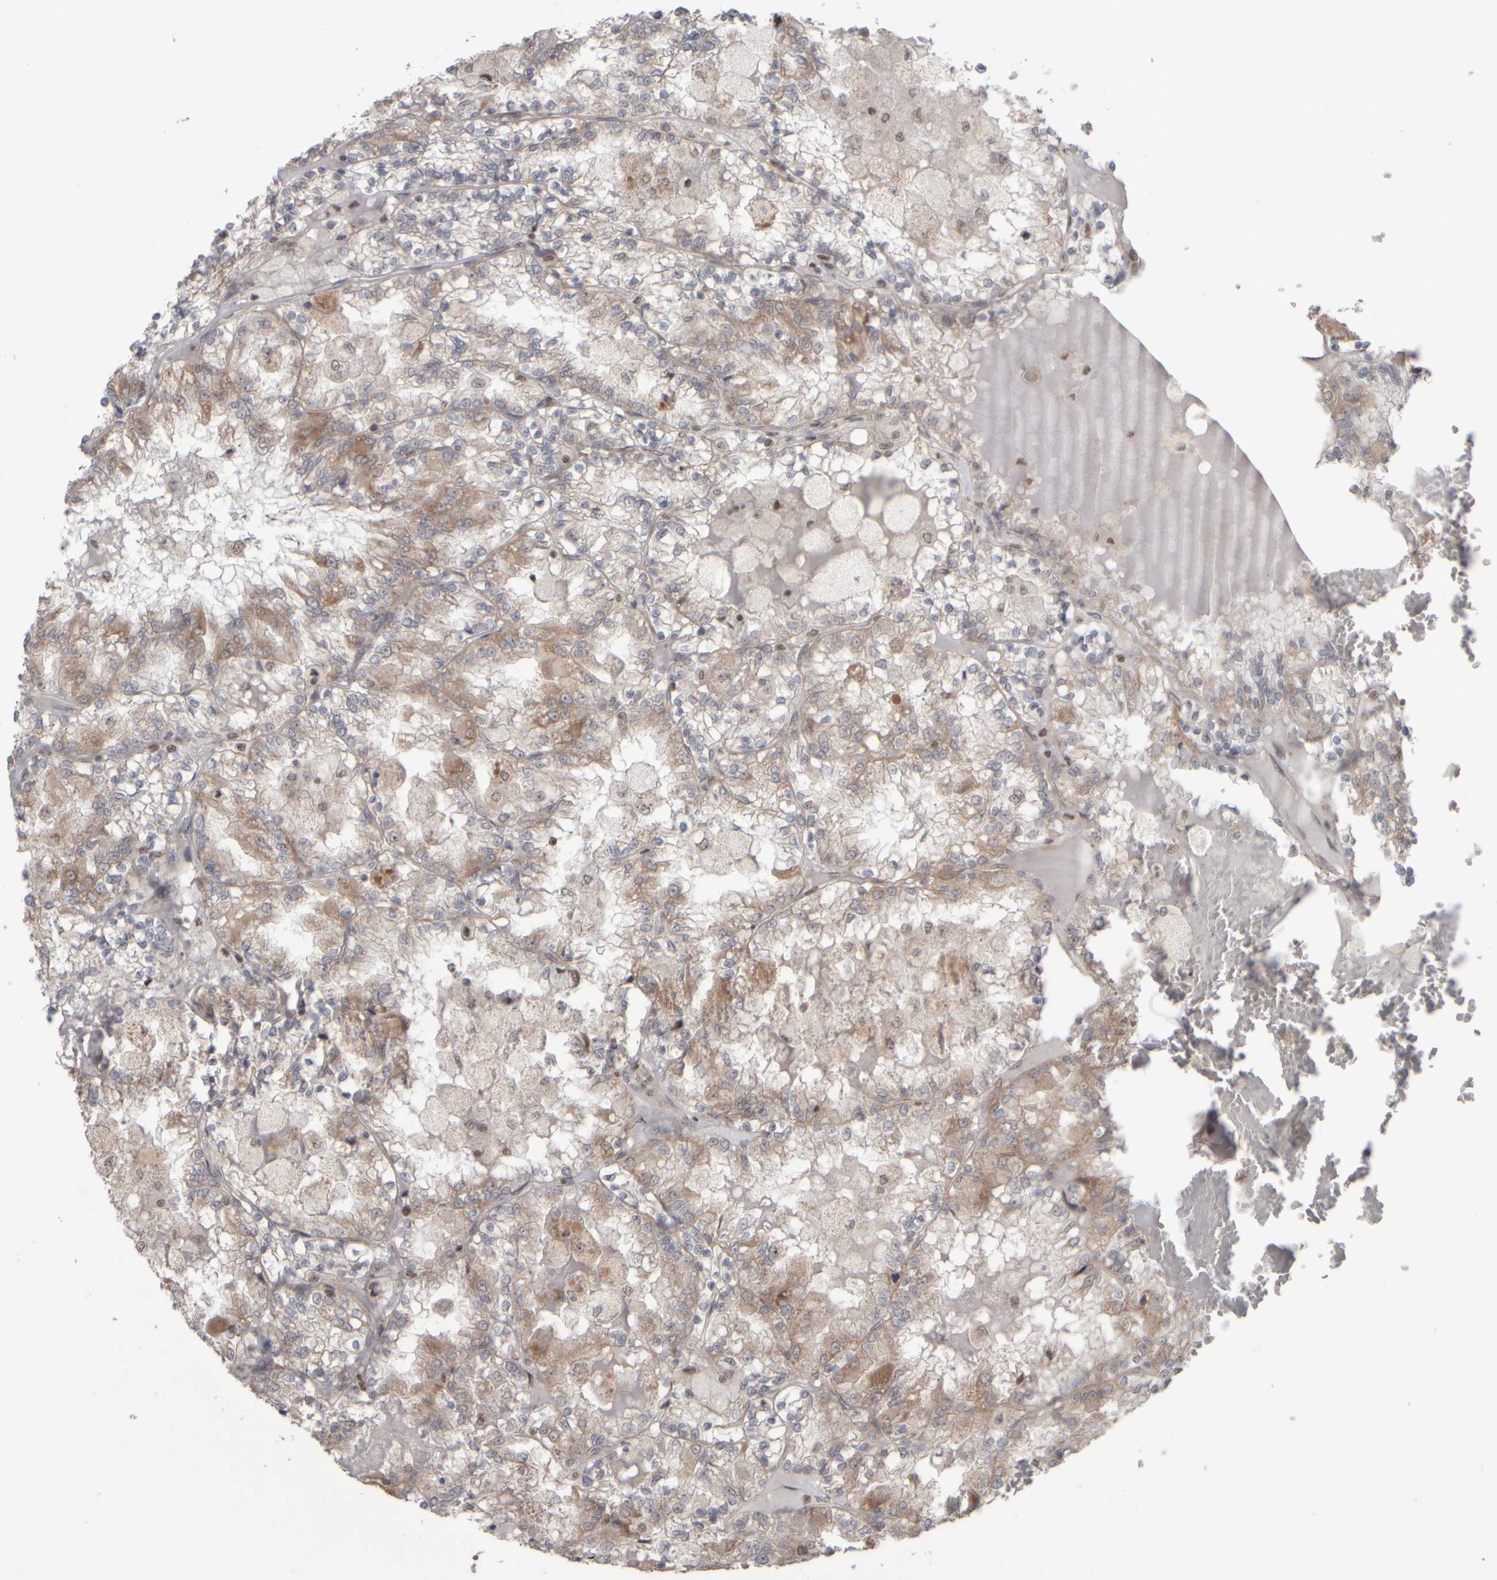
{"staining": {"intensity": "moderate", "quantity": ">75%", "location": "cytoplasmic/membranous"}, "tissue": "renal cancer", "cell_type": "Tumor cells", "image_type": "cancer", "snomed": [{"axis": "morphology", "description": "Adenocarcinoma, NOS"}, {"axis": "topography", "description": "Kidney"}], "caption": "Immunohistochemical staining of renal cancer shows medium levels of moderate cytoplasmic/membranous protein expression in approximately >75% of tumor cells.", "gene": "CWC27", "patient": {"sex": "female", "age": 56}}